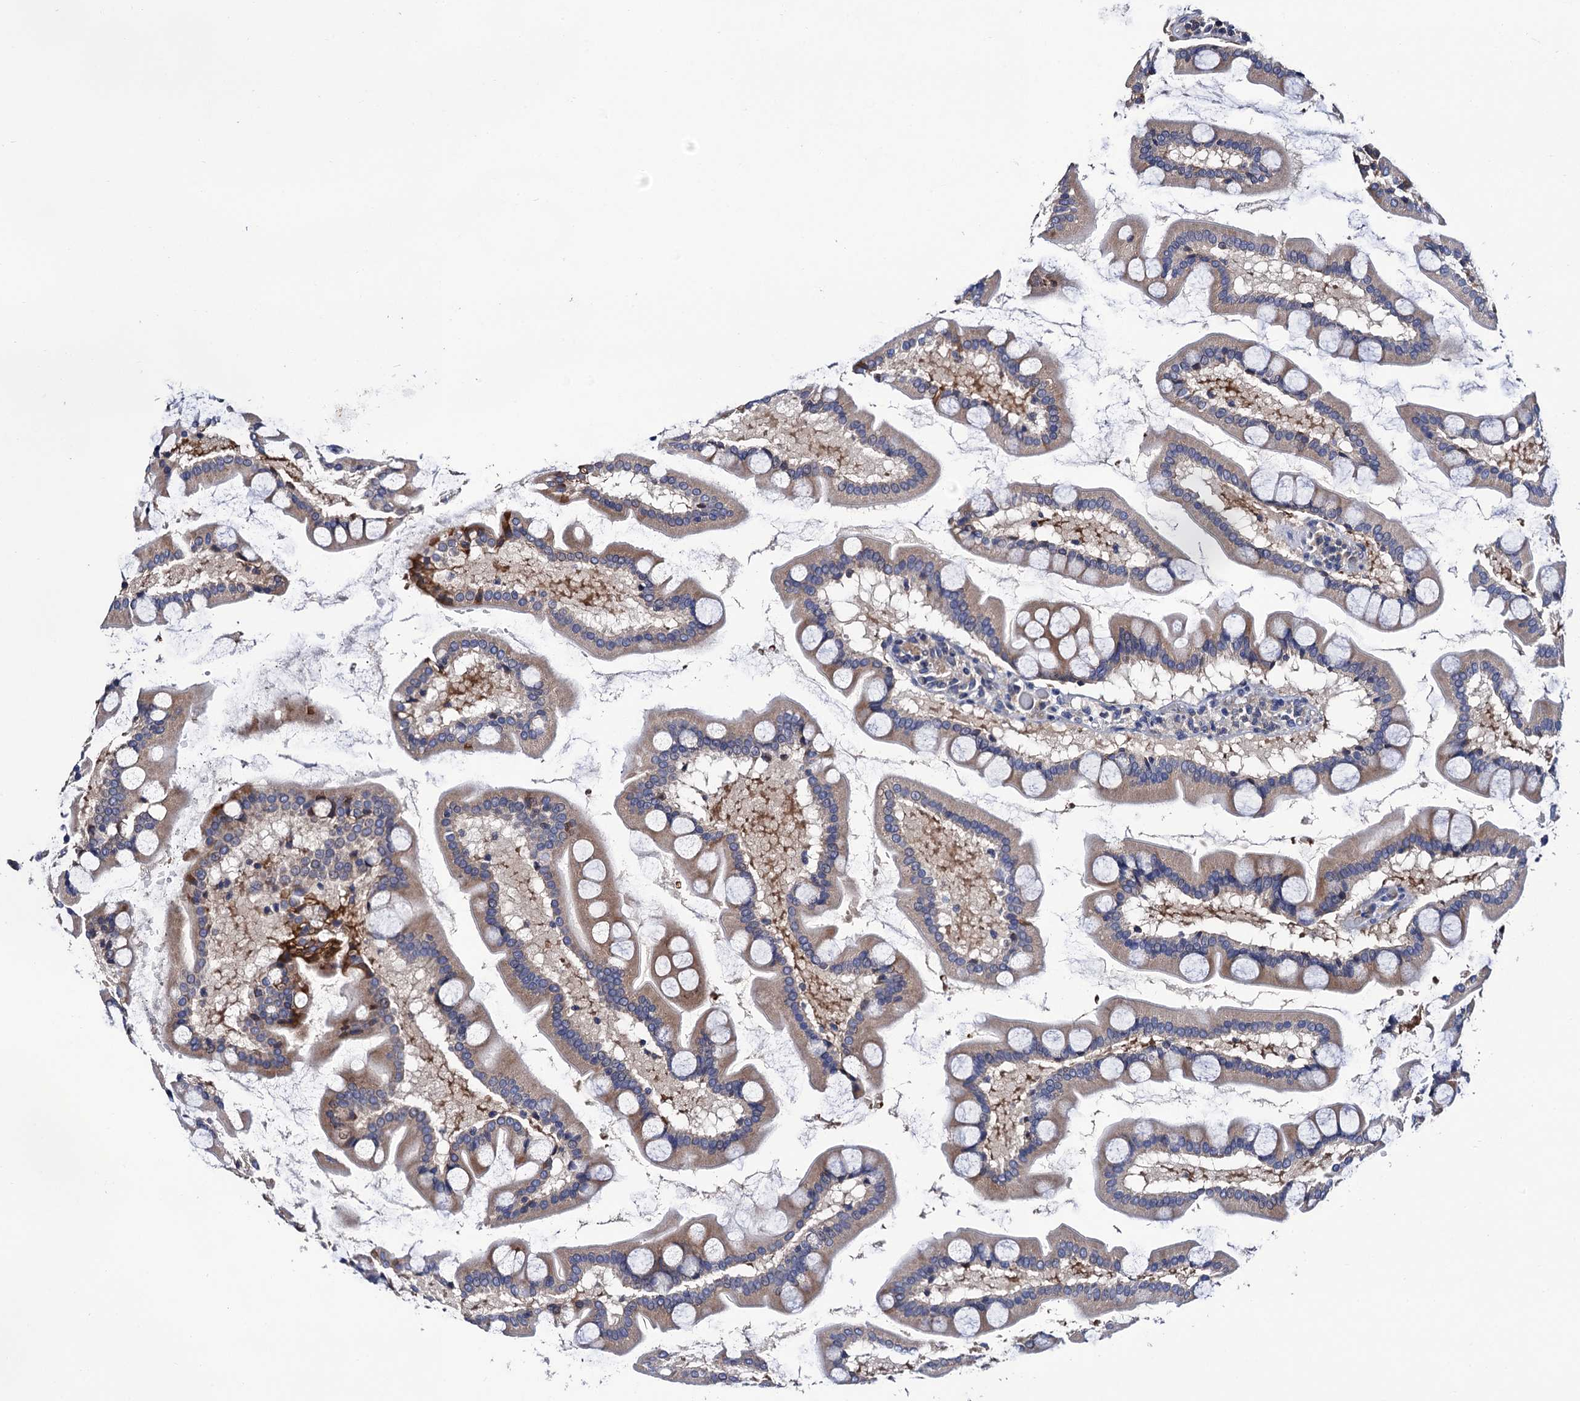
{"staining": {"intensity": "moderate", "quantity": "<25%", "location": "cytoplasmic/membranous"}, "tissue": "small intestine", "cell_type": "Glandular cells", "image_type": "normal", "snomed": [{"axis": "morphology", "description": "Normal tissue, NOS"}, {"axis": "topography", "description": "Small intestine"}], "caption": "Immunohistochemistry (IHC) of benign small intestine shows low levels of moderate cytoplasmic/membranous staining in approximately <25% of glandular cells. (Stains: DAB (3,3'-diaminobenzidine) in brown, nuclei in blue, Microscopy: brightfield microscopy at high magnification).", "gene": "TRMT112", "patient": {"sex": "male", "age": 41}}